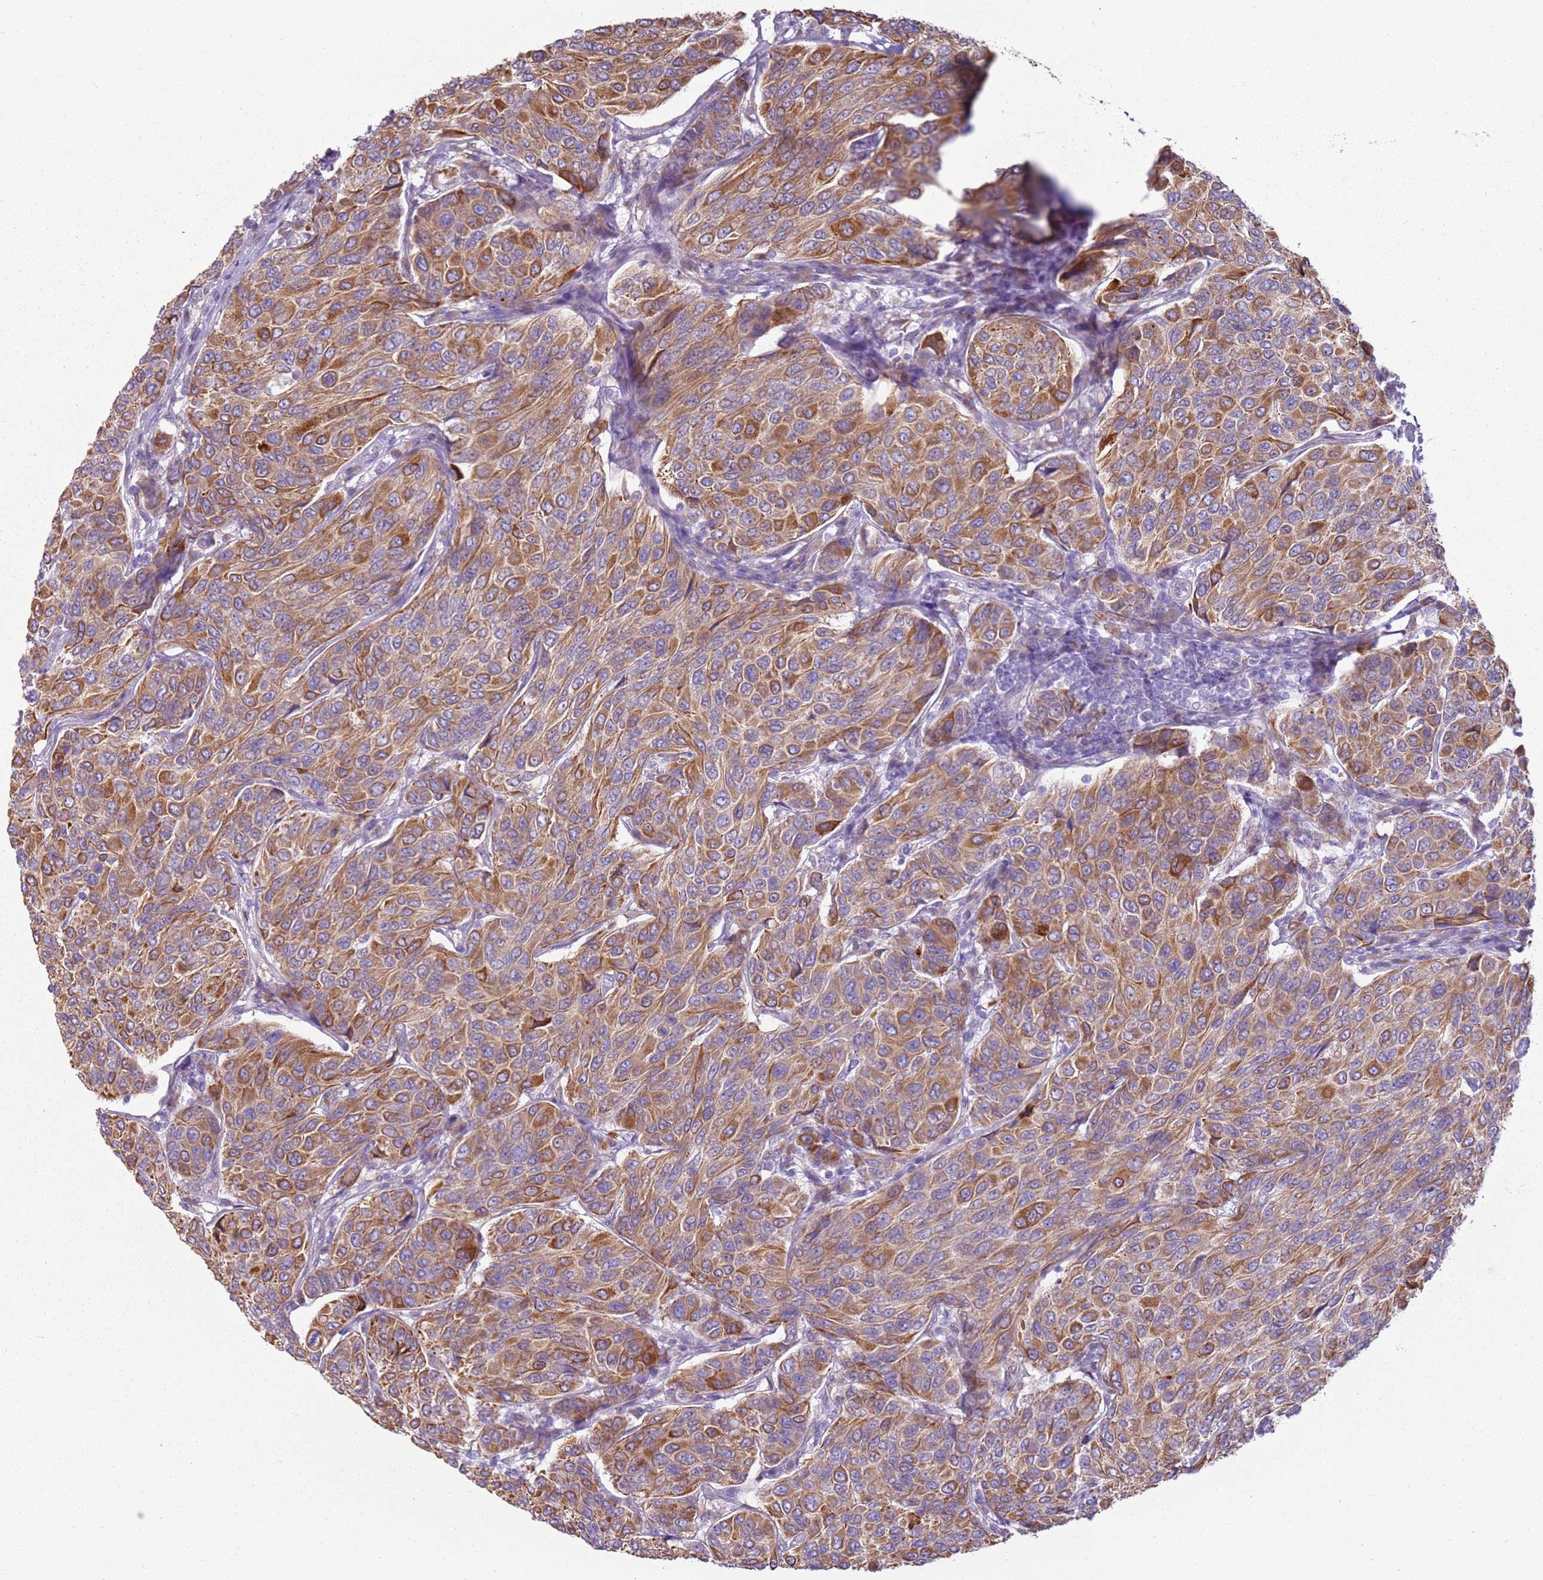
{"staining": {"intensity": "moderate", "quantity": ">75%", "location": "cytoplasmic/membranous"}, "tissue": "breast cancer", "cell_type": "Tumor cells", "image_type": "cancer", "snomed": [{"axis": "morphology", "description": "Duct carcinoma"}, {"axis": "topography", "description": "Breast"}], "caption": "Human infiltrating ductal carcinoma (breast) stained with a brown dye exhibits moderate cytoplasmic/membranous positive expression in approximately >75% of tumor cells.", "gene": "OAF", "patient": {"sex": "female", "age": 55}}